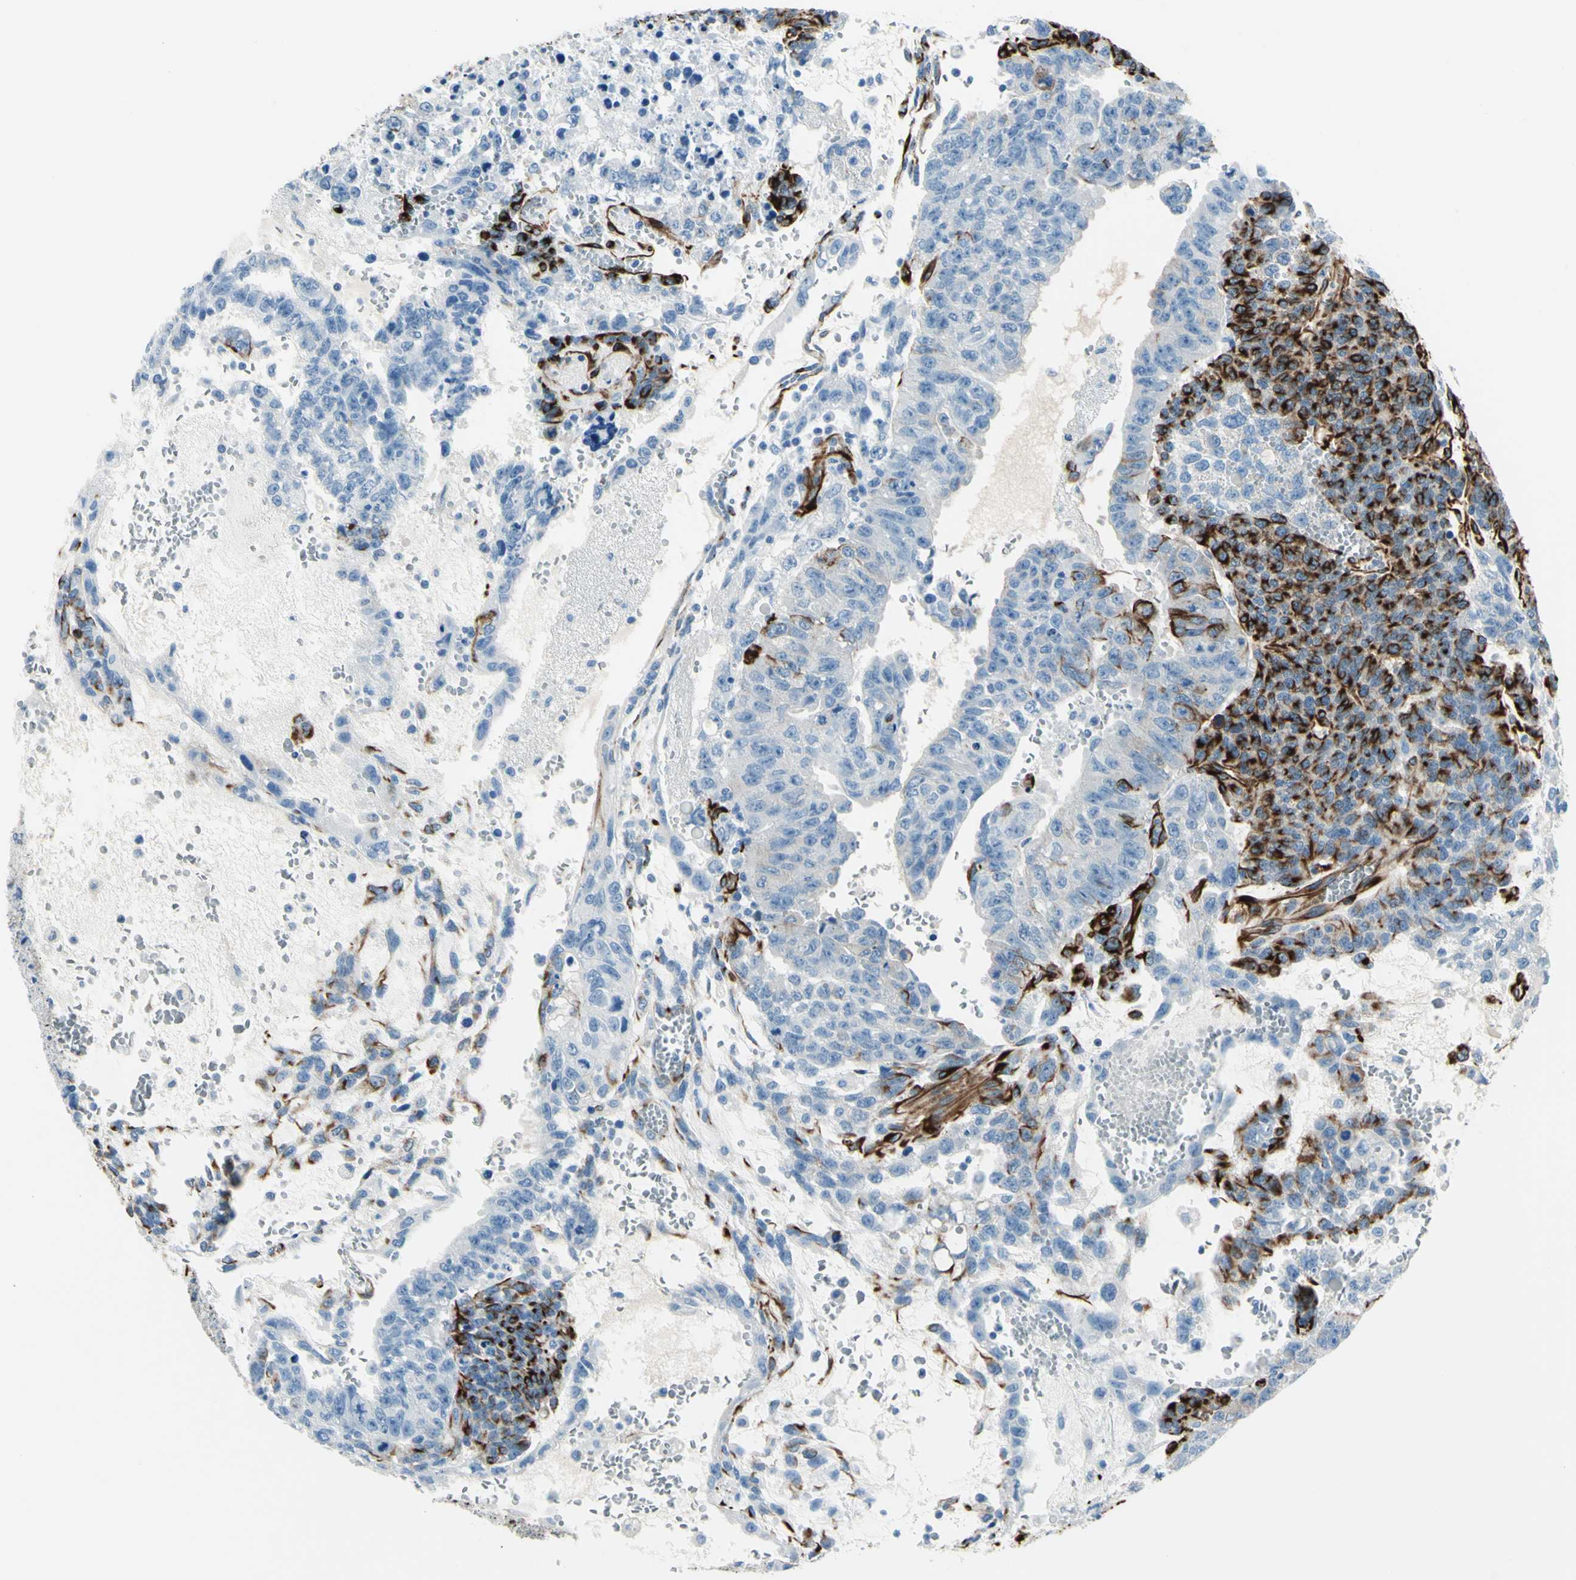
{"staining": {"intensity": "negative", "quantity": "none", "location": "none"}, "tissue": "testis cancer", "cell_type": "Tumor cells", "image_type": "cancer", "snomed": [{"axis": "morphology", "description": "Seminoma, NOS"}, {"axis": "morphology", "description": "Carcinoma, Embryonal, NOS"}, {"axis": "topography", "description": "Testis"}], "caption": "Human testis cancer stained for a protein using immunohistochemistry (IHC) reveals no staining in tumor cells.", "gene": "PTH2R", "patient": {"sex": "male", "age": 52}}